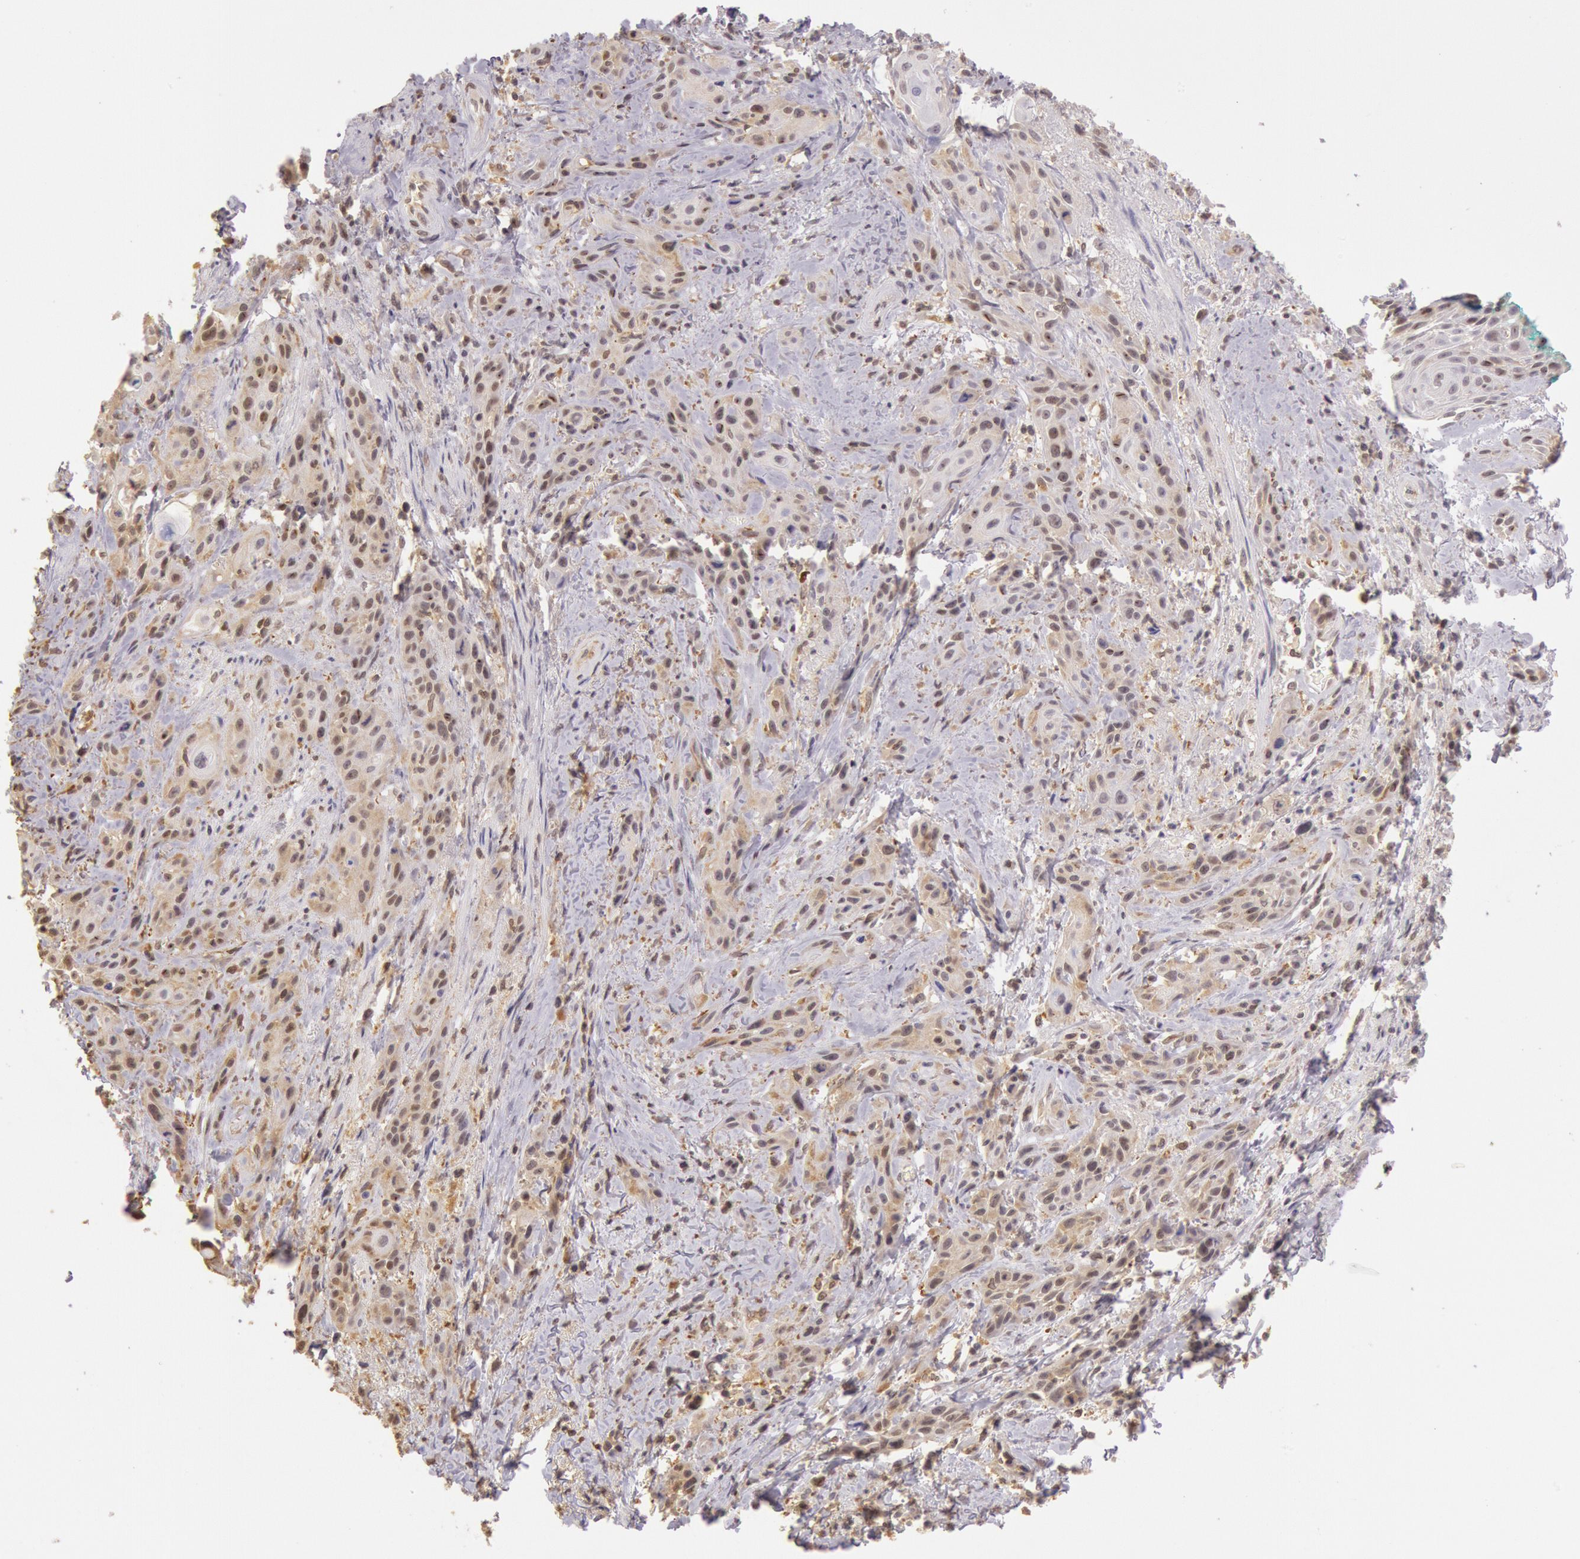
{"staining": {"intensity": "moderate", "quantity": ">75%", "location": "cytoplasmic/membranous,nuclear"}, "tissue": "skin cancer", "cell_type": "Tumor cells", "image_type": "cancer", "snomed": [{"axis": "morphology", "description": "Squamous cell carcinoma, NOS"}, {"axis": "topography", "description": "Skin"}, {"axis": "topography", "description": "Anal"}], "caption": "Immunohistochemical staining of human skin cancer (squamous cell carcinoma) exhibits moderate cytoplasmic/membranous and nuclear protein positivity in approximately >75% of tumor cells. Nuclei are stained in blue.", "gene": "HIF1A", "patient": {"sex": "male", "age": 64}}